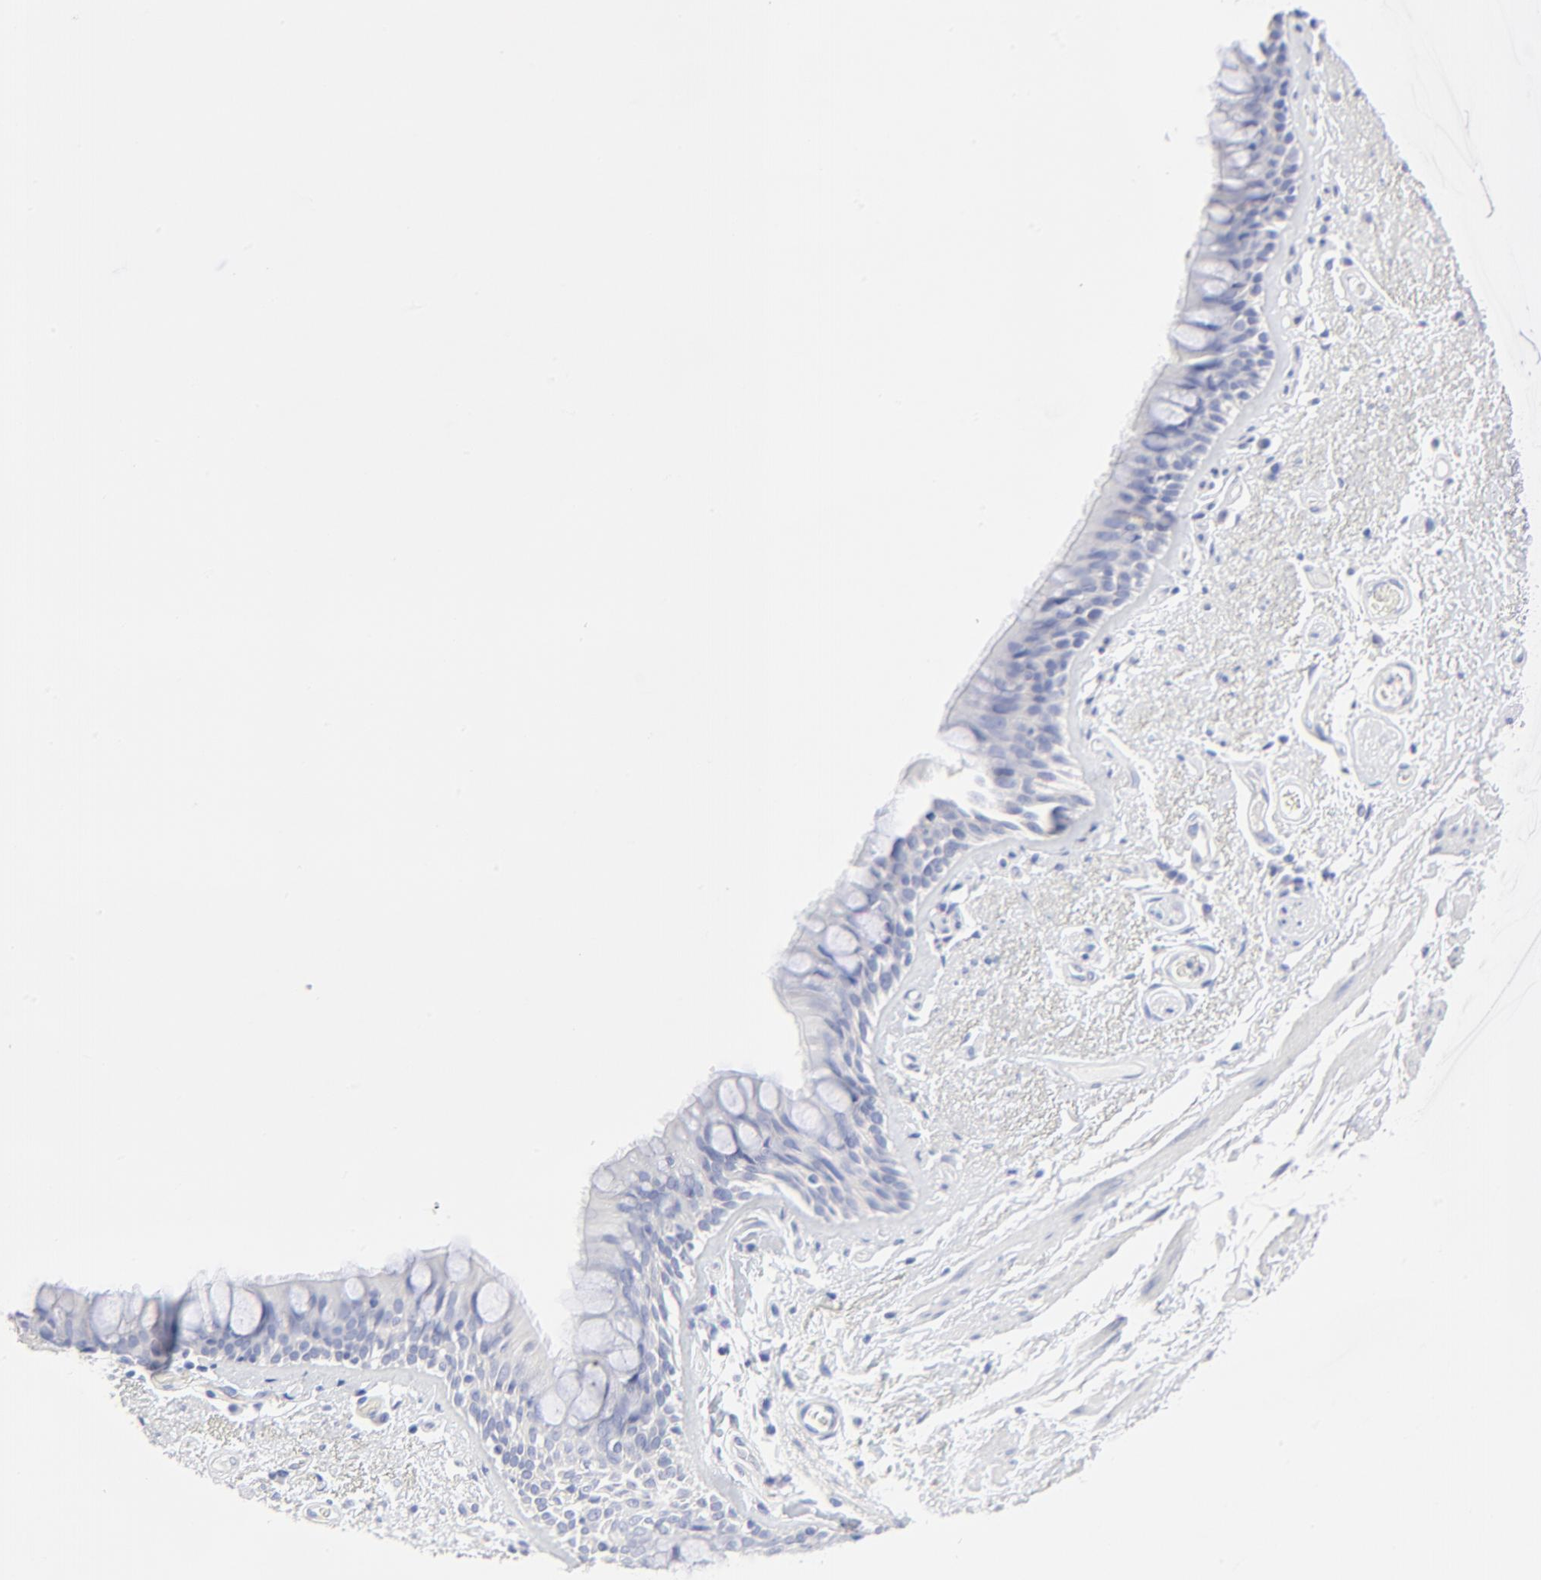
{"staining": {"intensity": "negative", "quantity": "none", "location": "none"}, "tissue": "bronchus", "cell_type": "Respiratory epithelial cells", "image_type": "normal", "snomed": [{"axis": "morphology", "description": "Normal tissue, NOS"}, {"axis": "morphology", "description": "Adenocarcinoma, NOS"}, {"axis": "topography", "description": "Bronchus"}, {"axis": "topography", "description": "Lung"}], "caption": "This is an immunohistochemistry (IHC) image of benign human bronchus. There is no expression in respiratory epithelial cells.", "gene": "PSD3", "patient": {"sex": "female", "age": 54}}